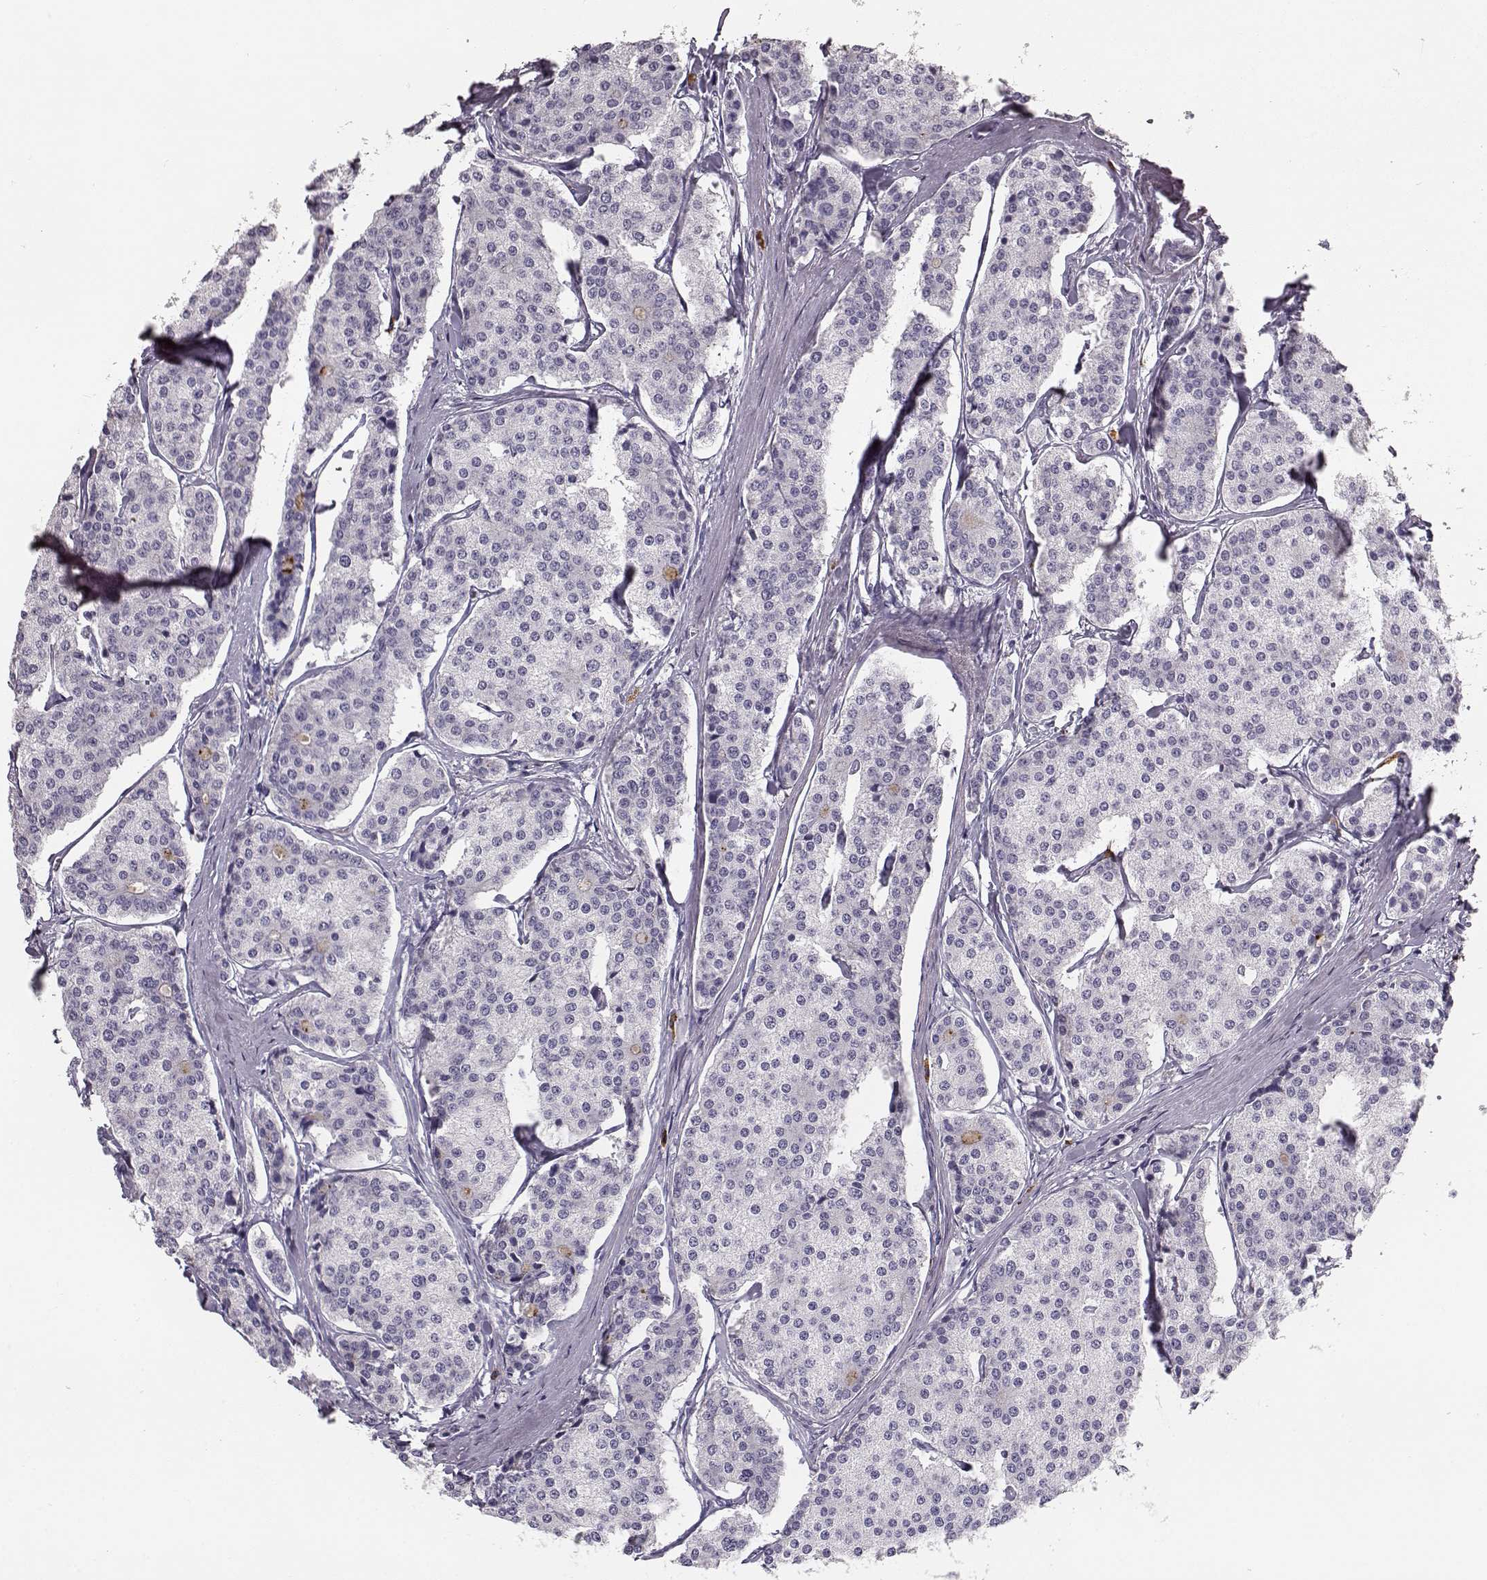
{"staining": {"intensity": "negative", "quantity": "none", "location": "none"}, "tissue": "carcinoid", "cell_type": "Tumor cells", "image_type": "cancer", "snomed": [{"axis": "morphology", "description": "Carcinoid, malignant, NOS"}, {"axis": "topography", "description": "Small intestine"}], "caption": "Immunohistochemistry (IHC) histopathology image of neoplastic tissue: malignant carcinoid stained with DAB shows no significant protein positivity in tumor cells.", "gene": "NPTXR", "patient": {"sex": "female", "age": 65}}